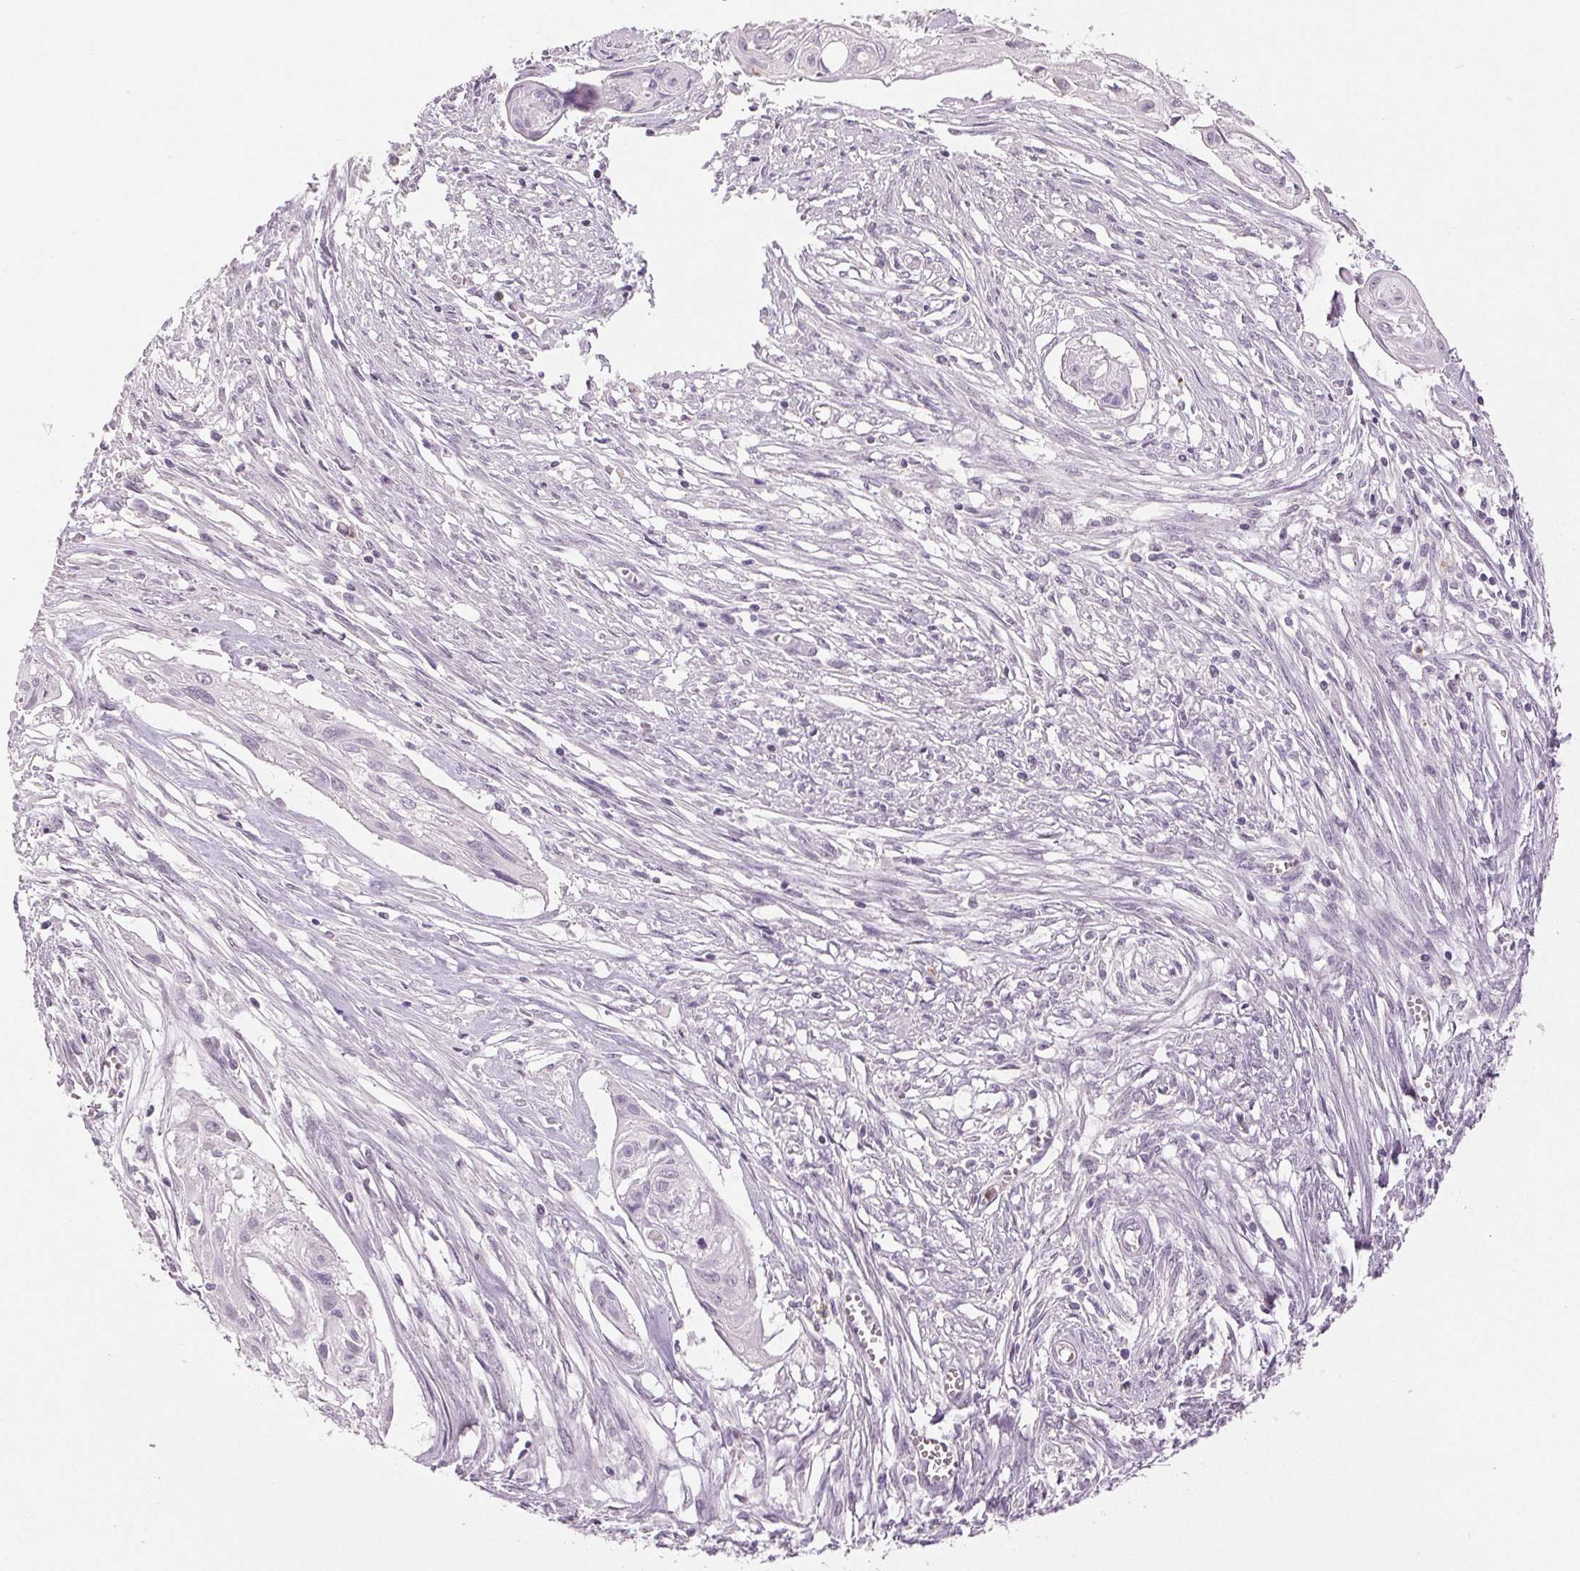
{"staining": {"intensity": "negative", "quantity": "none", "location": "none"}, "tissue": "cervical cancer", "cell_type": "Tumor cells", "image_type": "cancer", "snomed": [{"axis": "morphology", "description": "Squamous cell carcinoma, NOS"}, {"axis": "topography", "description": "Cervix"}], "caption": "Micrograph shows no significant protein expression in tumor cells of squamous cell carcinoma (cervical).", "gene": "LTF", "patient": {"sex": "female", "age": 49}}